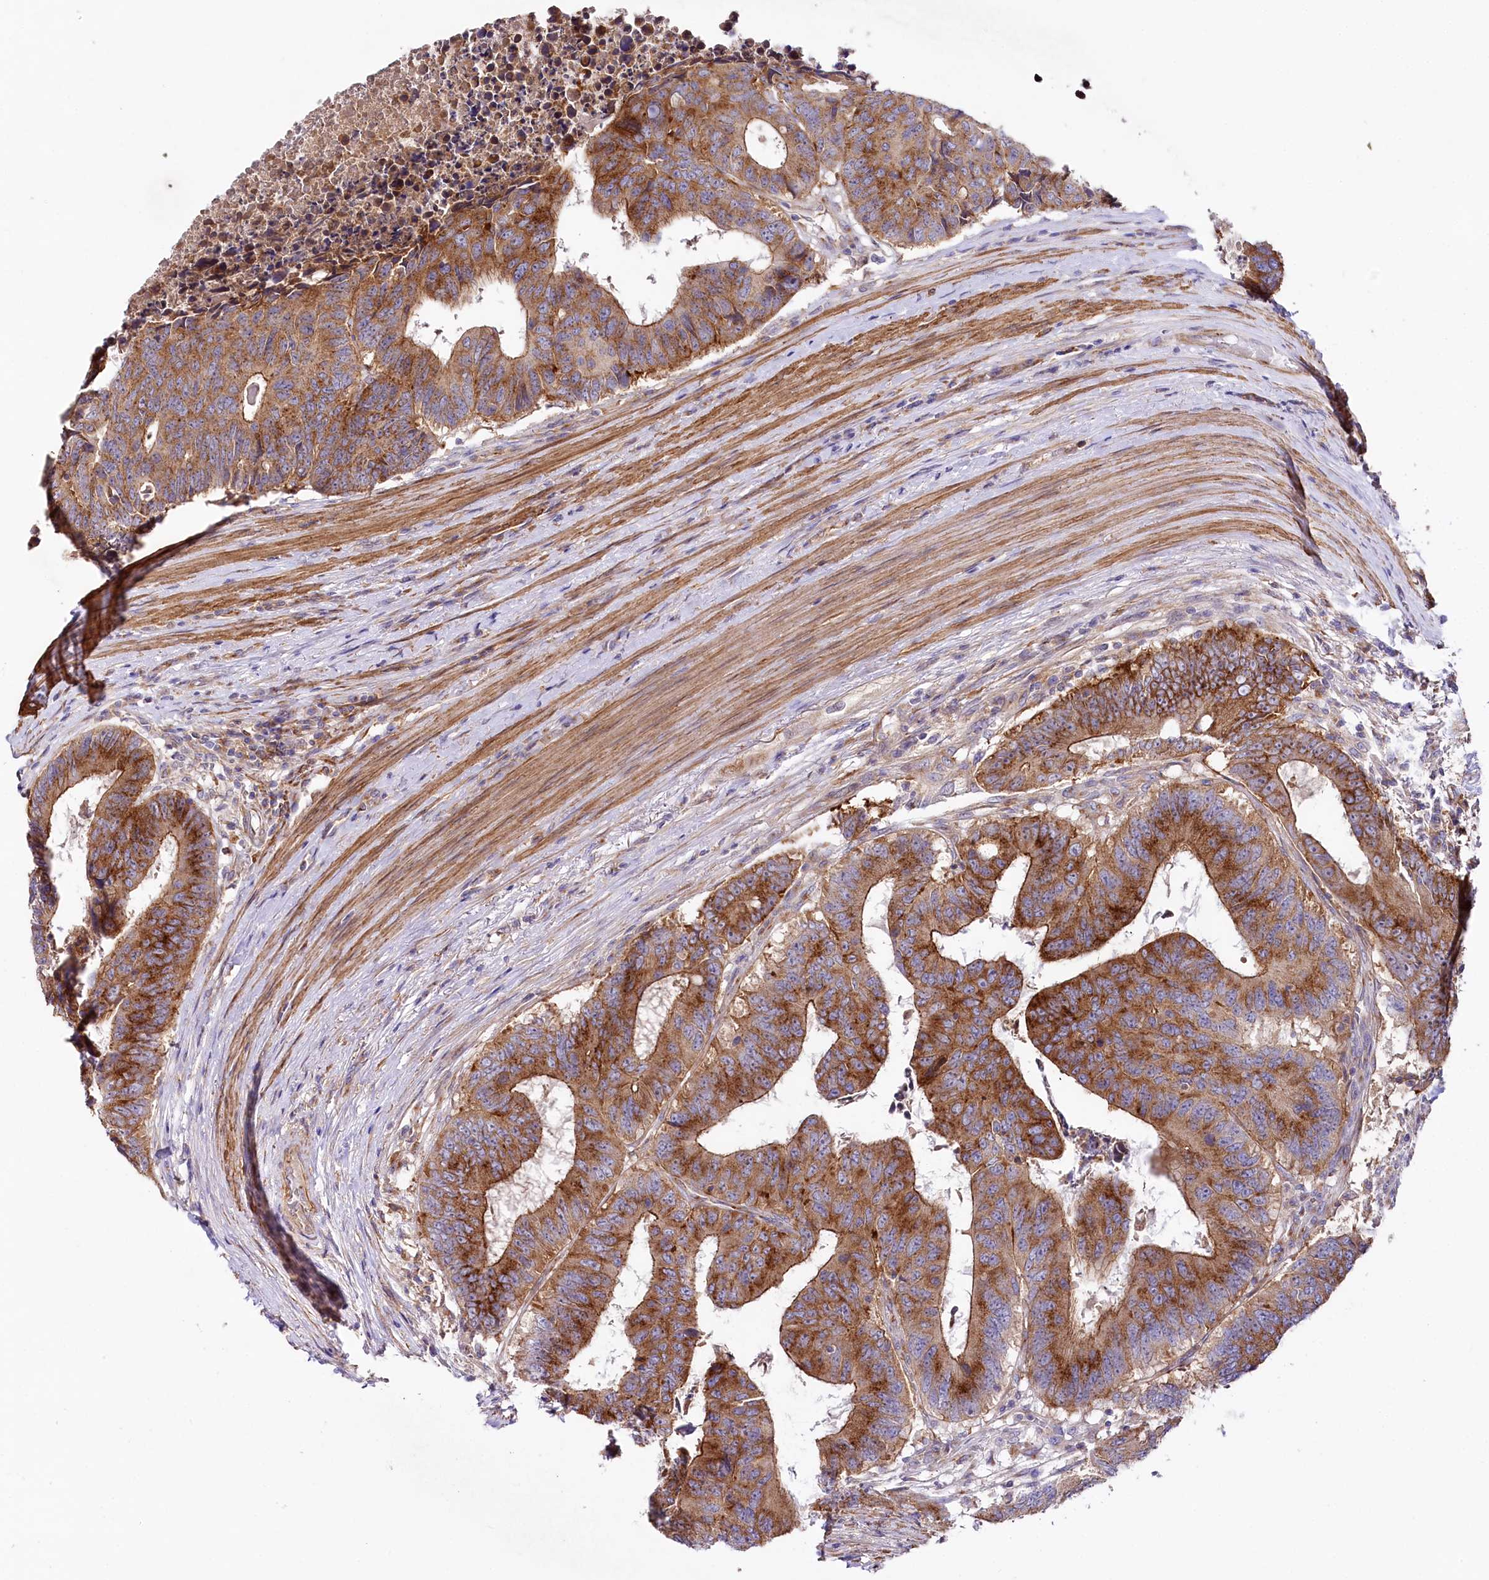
{"staining": {"intensity": "strong", "quantity": ">75%", "location": "cytoplasmic/membranous"}, "tissue": "colorectal cancer", "cell_type": "Tumor cells", "image_type": "cancer", "snomed": [{"axis": "morphology", "description": "Adenocarcinoma, NOS"}, {"axis": "topography", "description": "Rectum"}], "caption": "Strong cytoplasmic/membranous expression for a protein is seen in about >75% of tumor cells of colorectal adenocarcinoma using immunohistochemistry.", "gene": "STX6", "patient": {"sex": "male", "age": 84}}